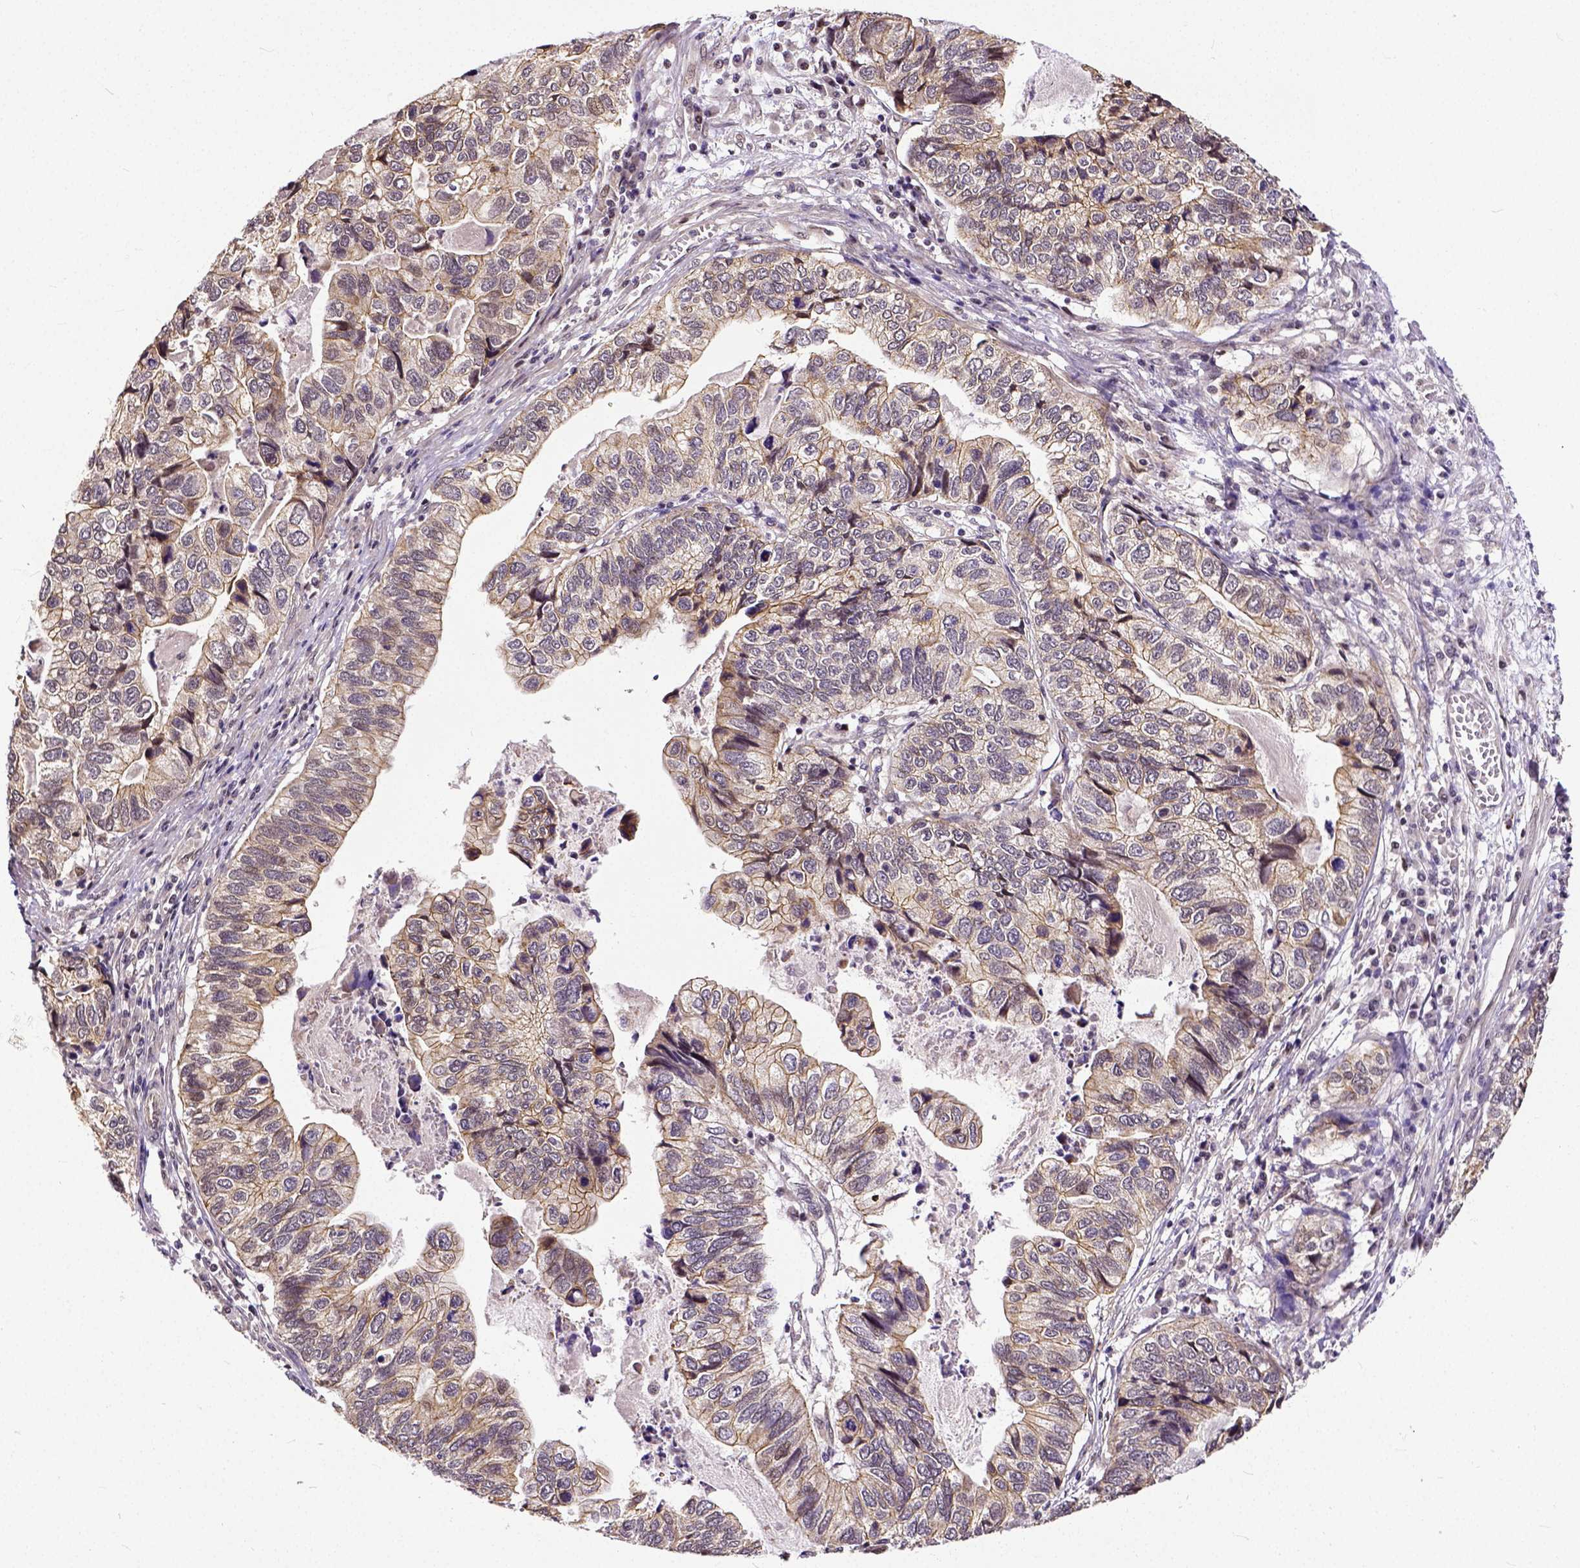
{"staining": {"intensity": "weak", "quantity": ">75%", "location": "cytoplasmic/membranous"}, "tissue": "stomach cancer", "cell_type": "Tumor cells", "image_type": "cancer", "snomed": [{"axis": "morphology", "description": "Adenocarcinoma, NOS"}, {"axis": "topography", "description": "Stomach, upper"}], "caption": "Approximately >75% of tumor cells in stomach adenocarcinoma reveal weak cytoplasmic/membranous protein expression as visualized by brown immunohistochemical staining.", "gene": "DICER1", "patient": {"sex": "female", "age": 67}}